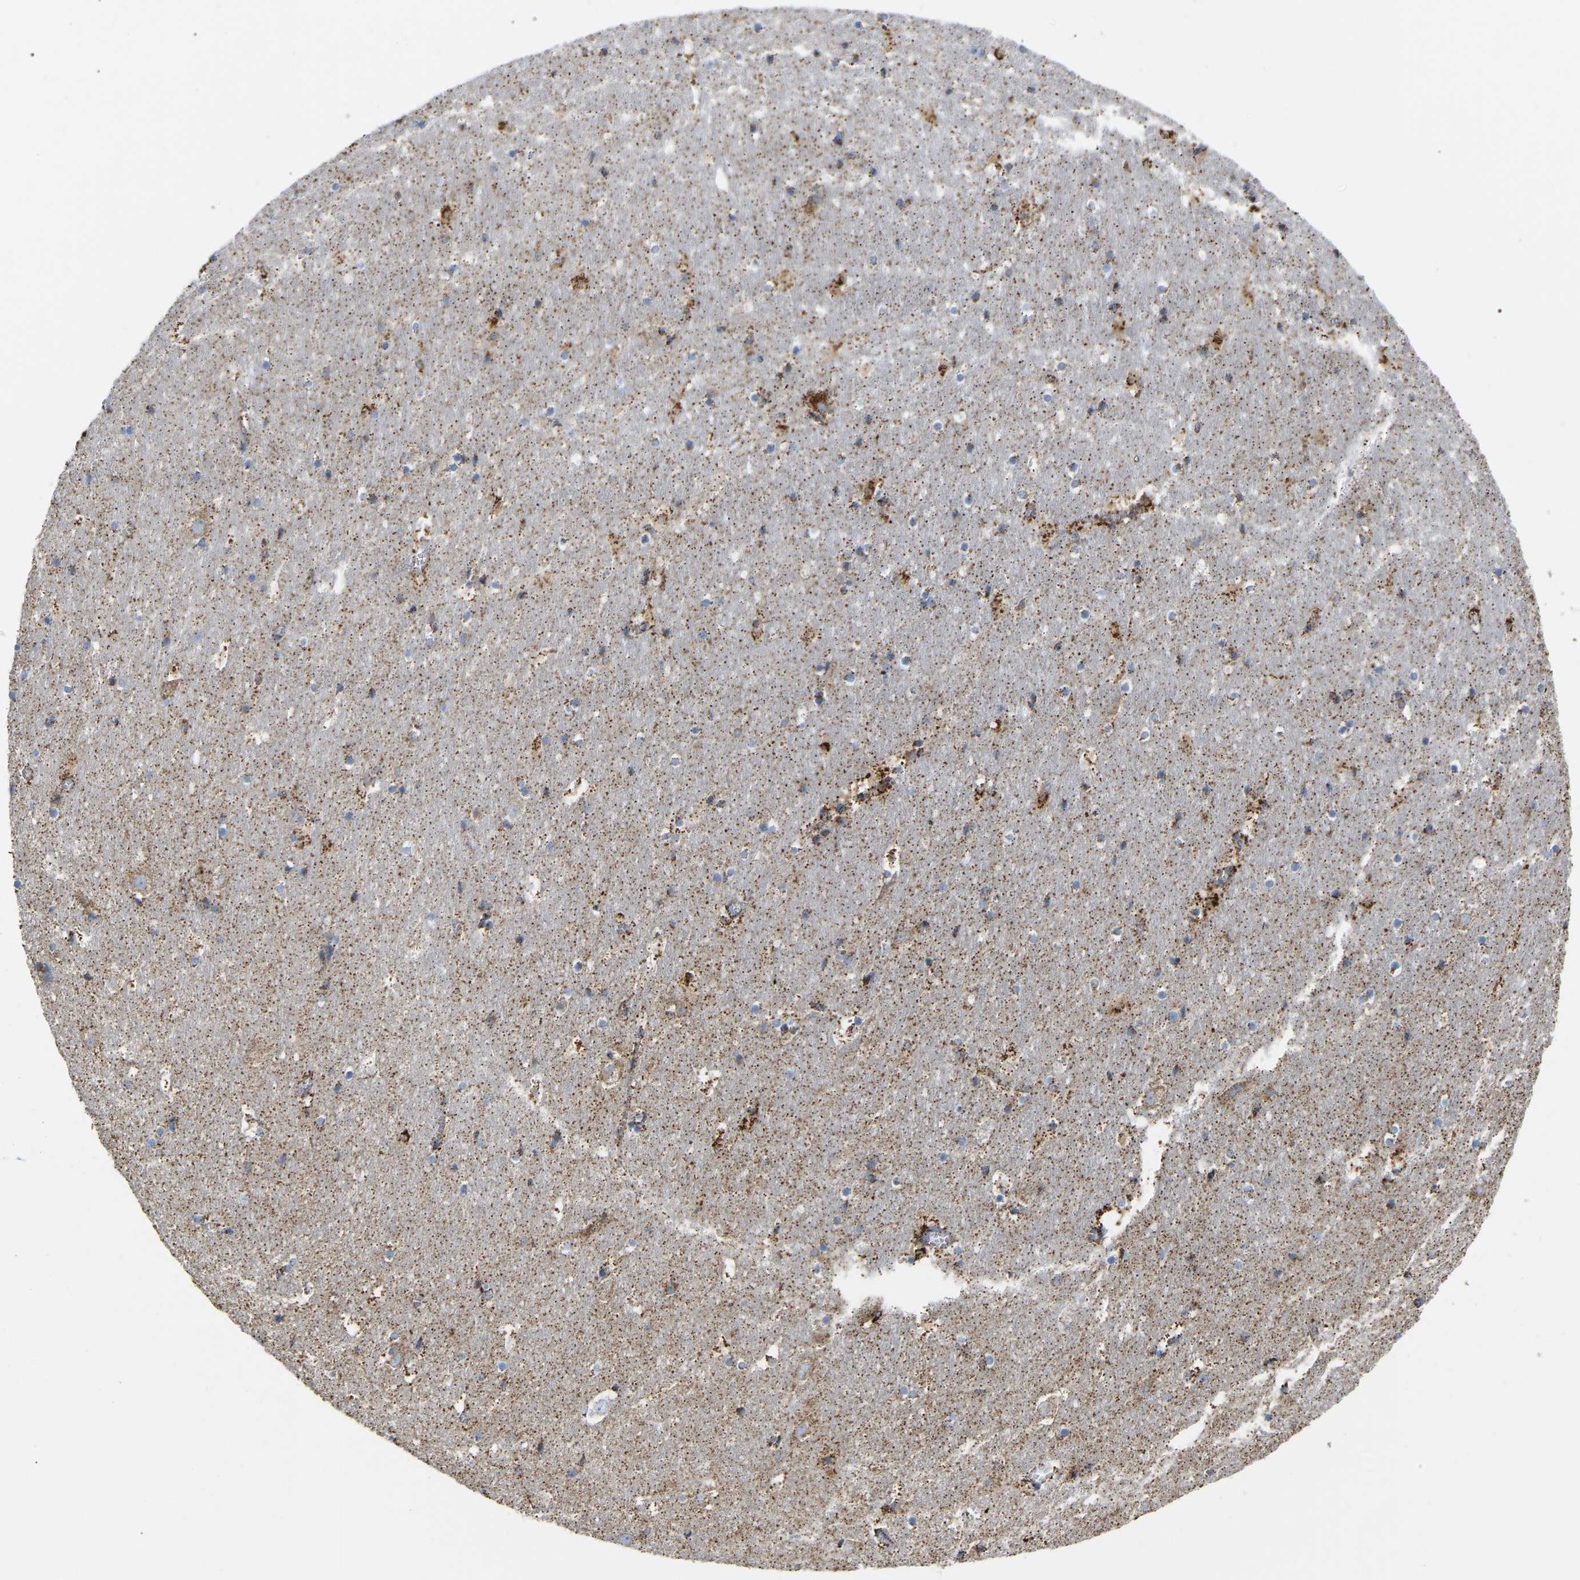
{"staining": {"intensity": "moderate", "quantity": "<25%", "location": "cytoplasmic/membranous"}, "tissue": "hippocampus", "cell_type": "Glial cells", "image_type": "normal", "snomed": [{"axis": "morphology", "description": "Normal tissue, NOS"}, {"axis": "topography", "description": "Hippocampus"}], "caption": "Glial cells exhibit low levels of moderate cytoplasmic/membranous staining in about <25% of cells in normal hippocampus.", "gene": "HIBADH", "patient": {"sex": "male", "age": 45}}